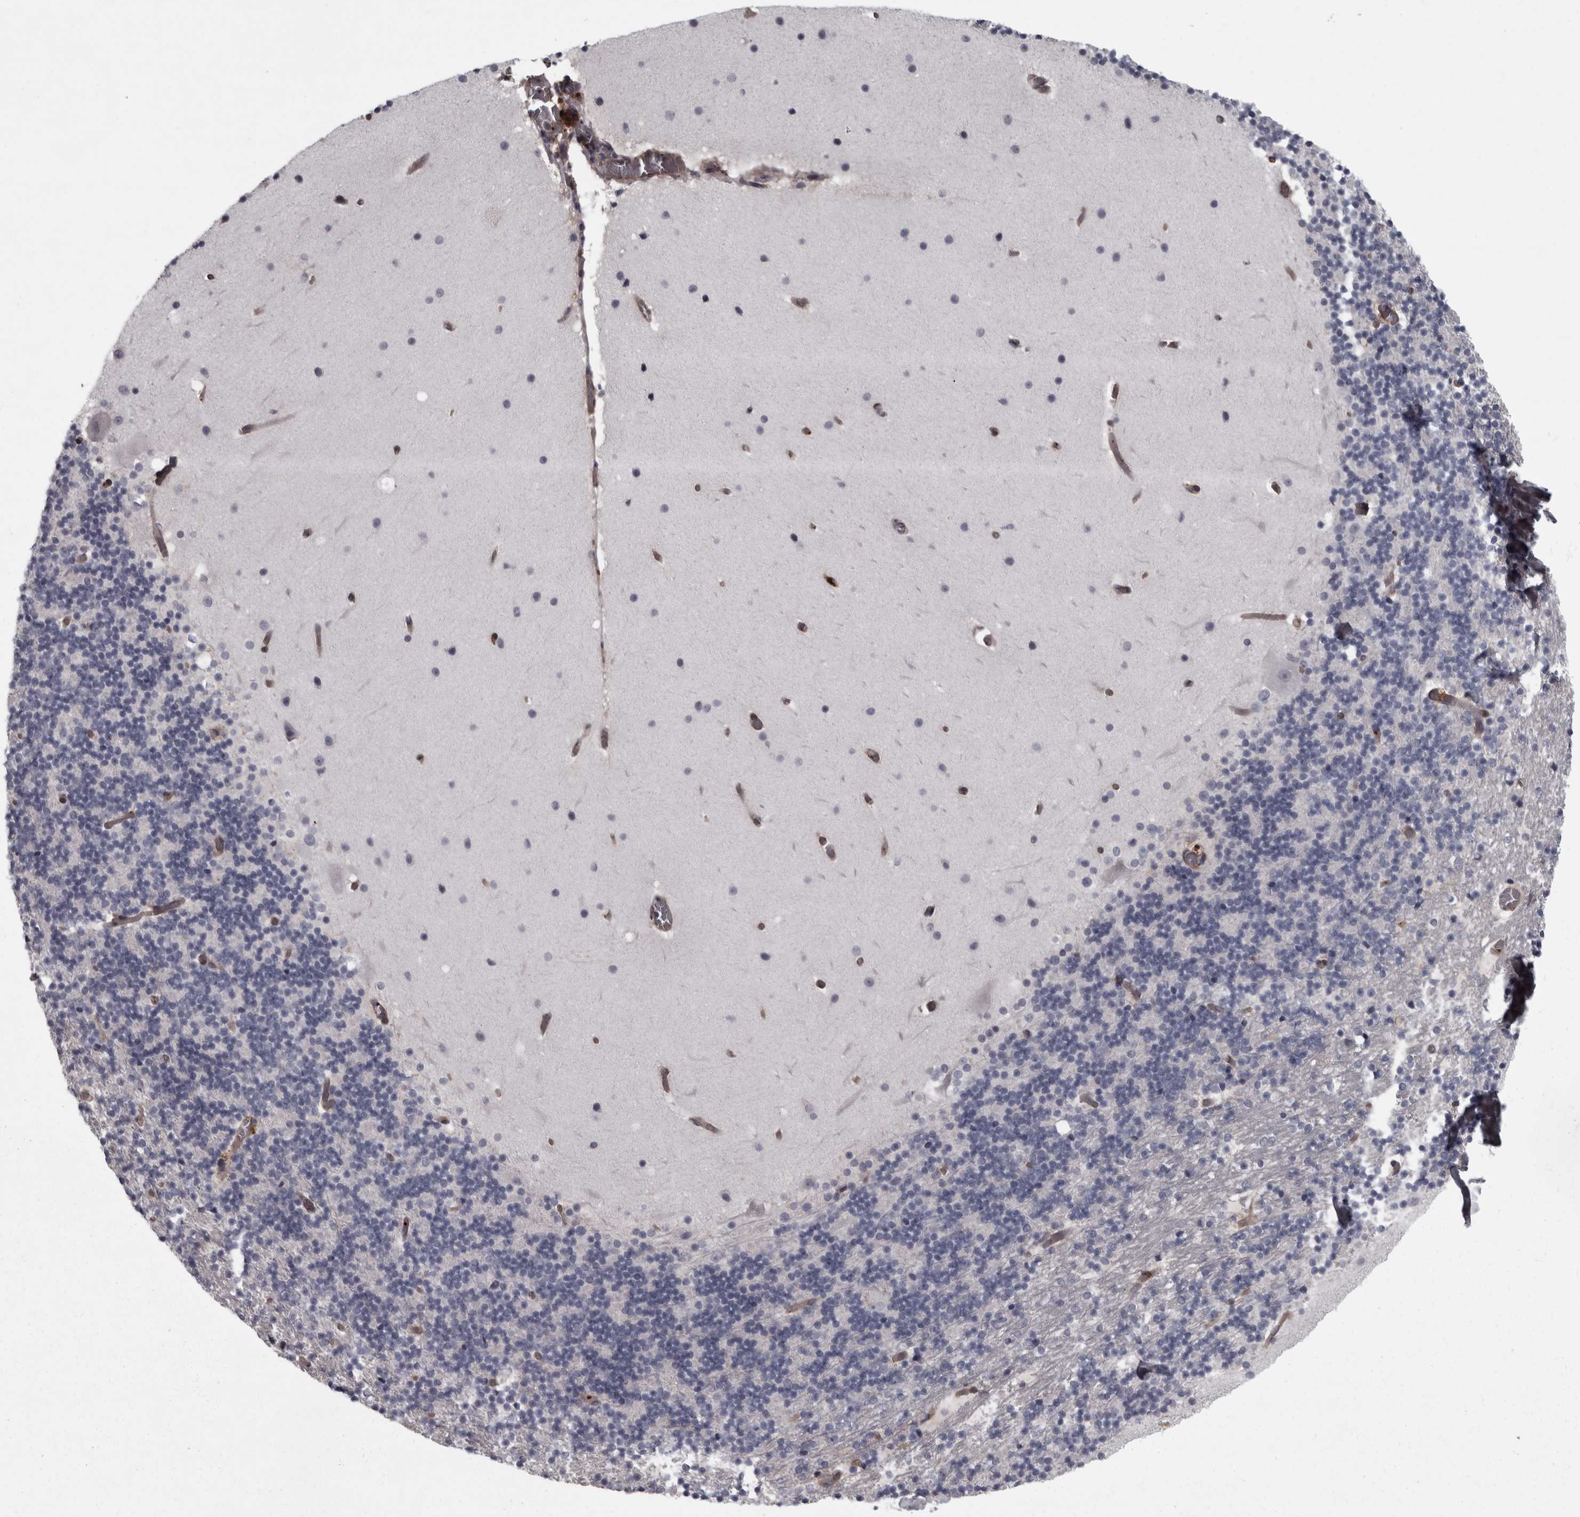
{"staining": {"intensity": "negative", "quantity": "none", "location": "none"}, "tissue": "cerebellum", "cell_type": "Cells in granular layer", "image_type": "normal", "snomed": [{"axis": "morphology", "description": "Normal tissue, NOS"}, {"axis": "topography", "description": "Cerebellum"}], "caption": "DAB immunohistochemical staining of normal cerebellum reveals no significant staining in cells in granular layer.", "gene": "RSU1", "patient": {"sex": "male", "age": 57}}